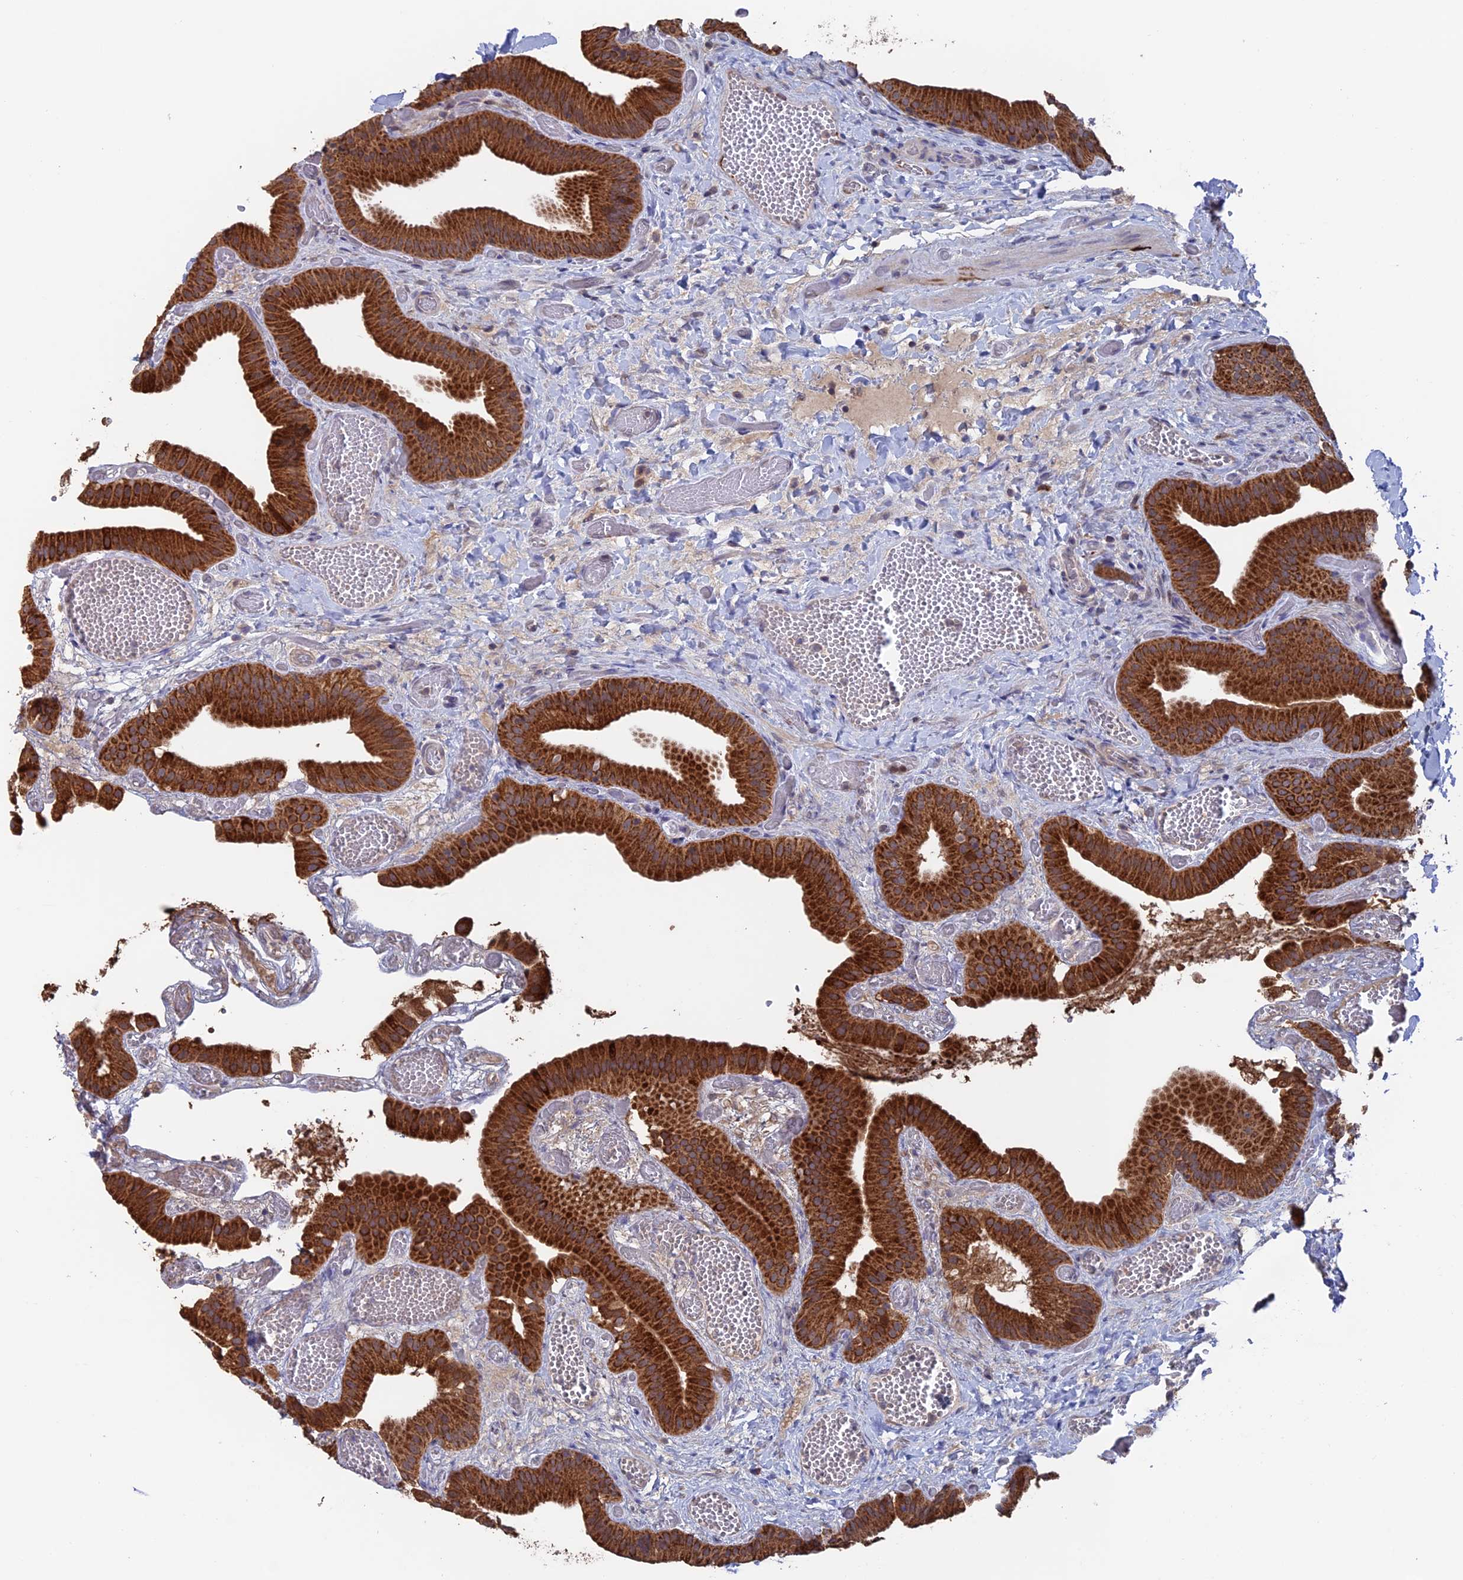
{"staining": {"intensity": "strong", "quantity": ">75%", "location": "cytoplasmic/membranous"}, "tissue": "gallbladder", "cell_type": "Glandular cells", "image_type": "normal", "snomed": [{"axis": "morphology", "description": "Normal tissue, NOS"}, {"axis": "topography", "description": "Gallbladder"}], "caption": "This image shows immunohistochemistry (IHC) staining of unremarkable human gallbladder, with high strong cytoplasmic/membranous staining in about >75% of glandular cells.", "gene": "DTYMK", "patient": {"sex": "female", "age": 64}}